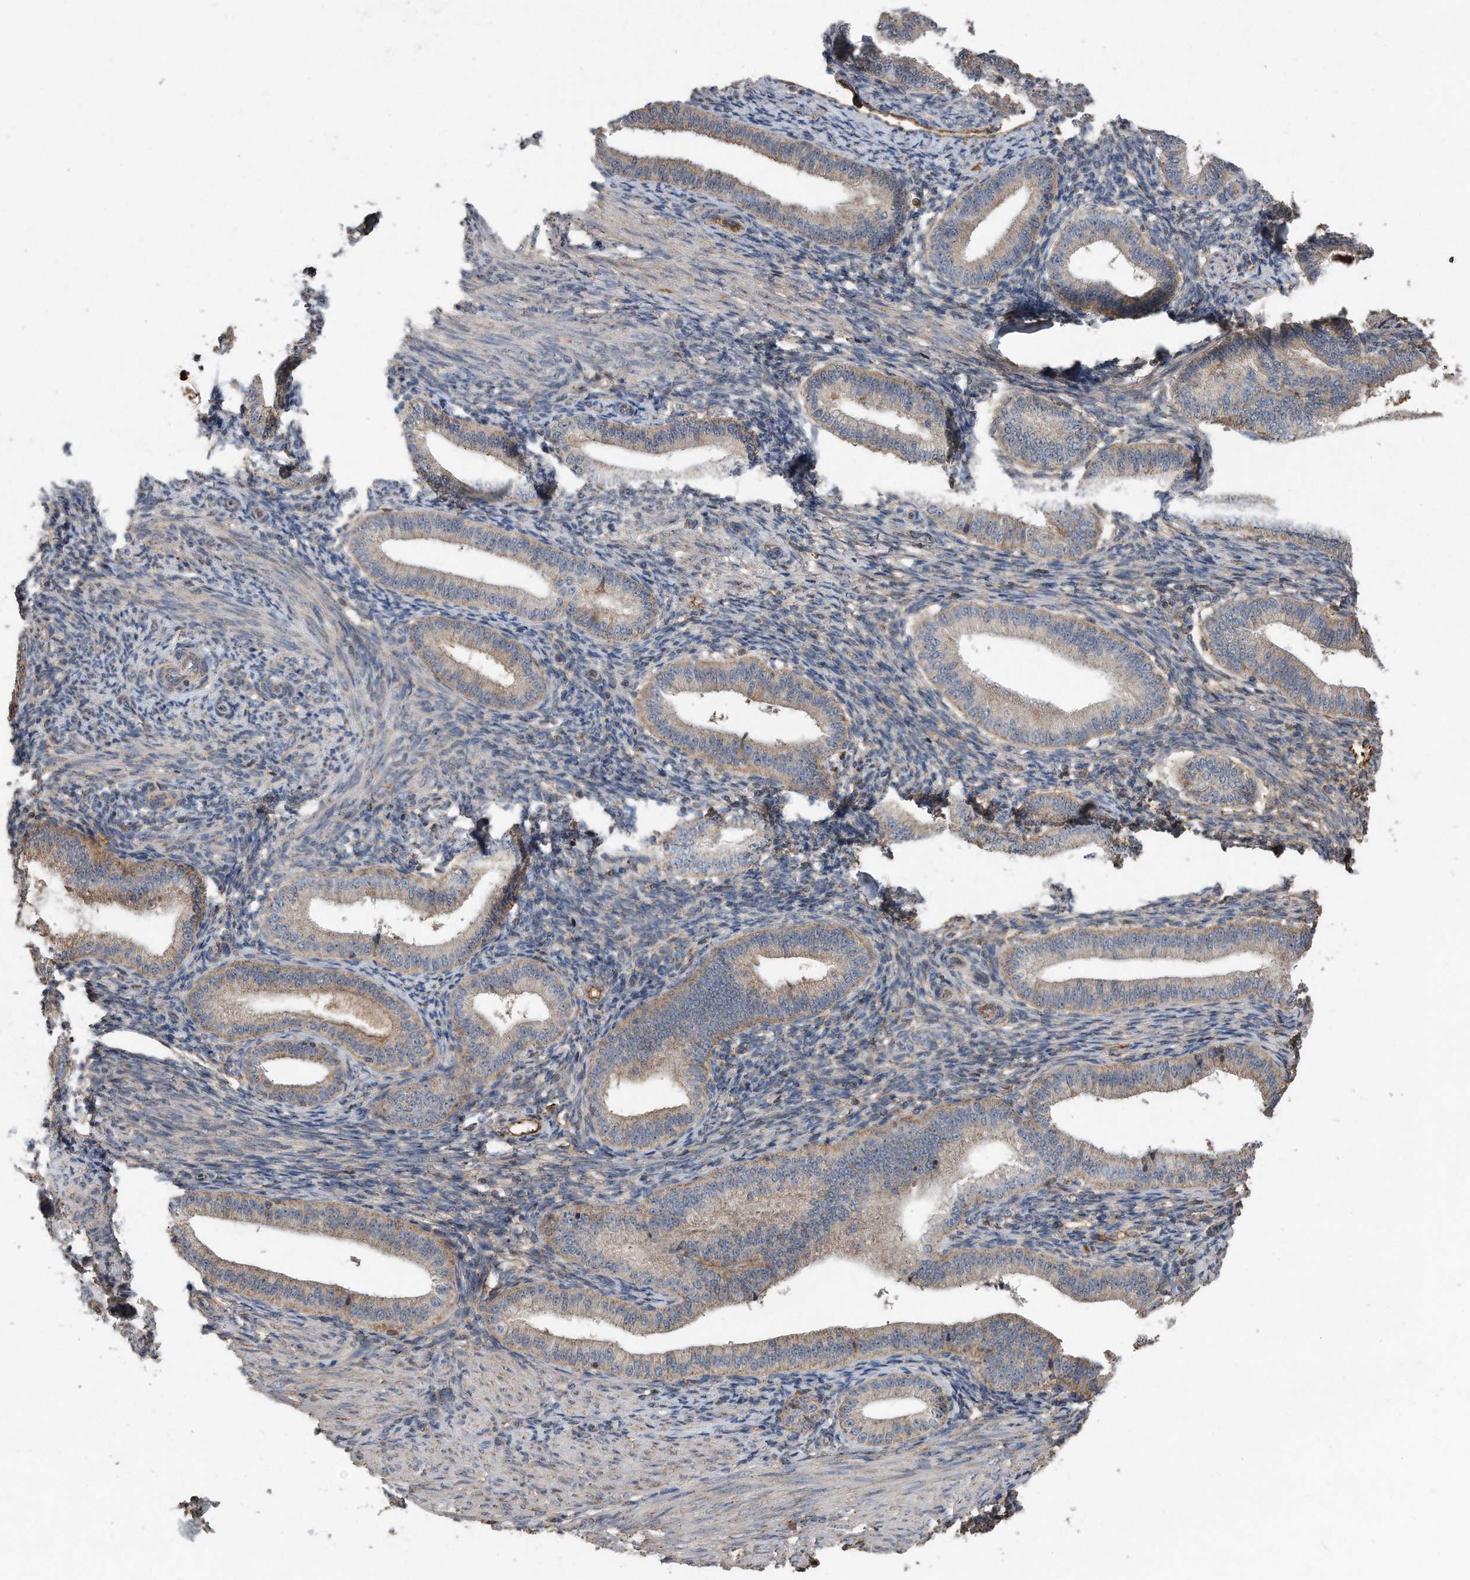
{"staining": {"intensity": "weak", "quantity": "<25%", "location": "cytoplasmic/membranous"}, "tissue": "endometrium", "cell_type": "Cells in endometrial stroma", "image_type": "normal", "snomed": [{"axis": "morphology", "description": "Normal tissue, NOS"}, {"axis": "topography", "description": "Endometrium"}], "caption": "Immunohistochemical staining of unremarkable human endometrium demonstrates no significant staining in cells in endometrial stroma. The staining is performed using DAB brown chromogen with nuclei counter-stained in using hematoxylin.", "gene": "SDHA", "patient": {"sex": "female", "age": 39}}